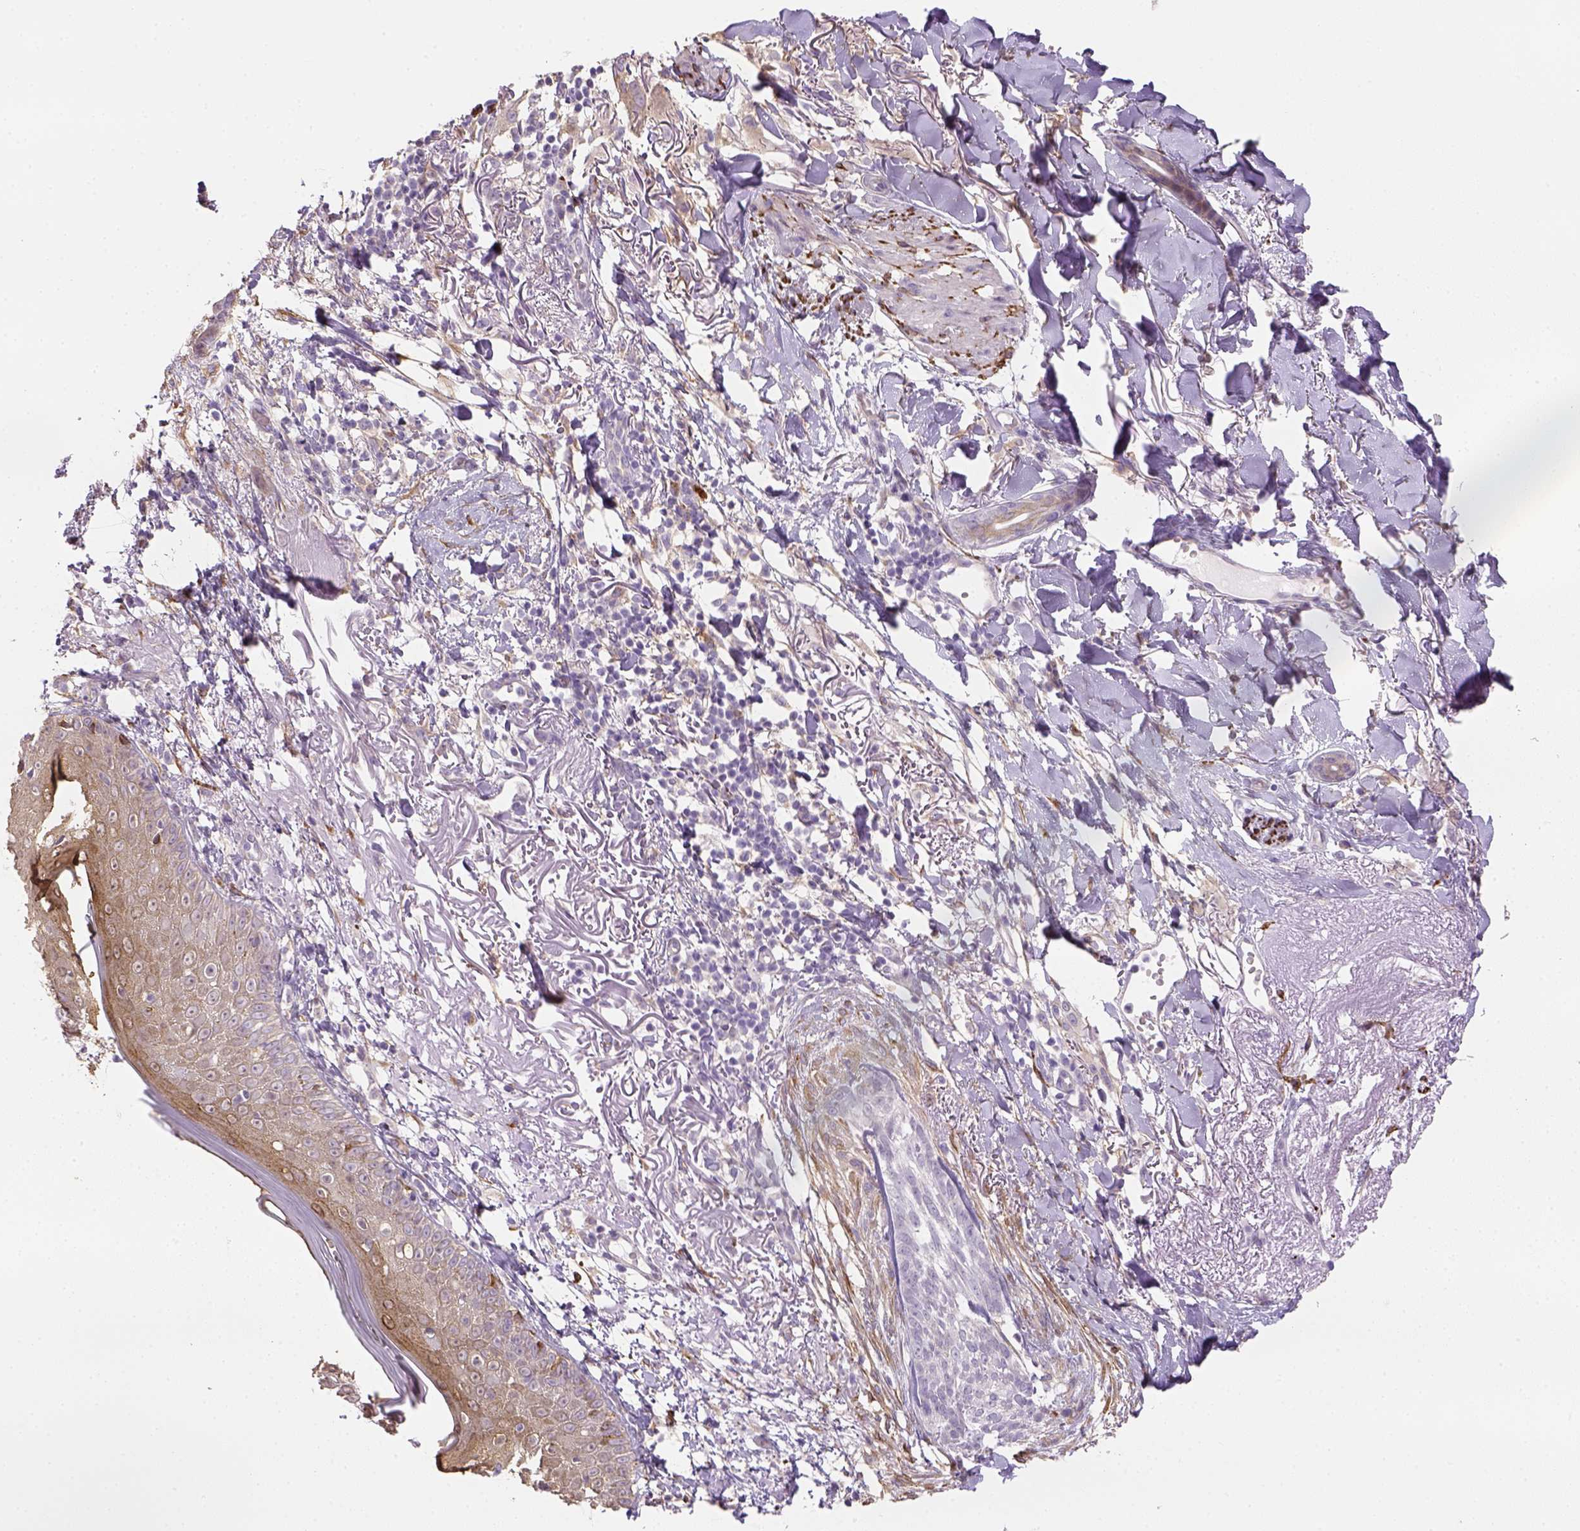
{"staining": {"intensity": "negative", "quantity": "none", "location": "none"}, "tissue": "skin cancer", "cell_type": "Tumor cells", "image_type": "cancer", "snomed": [{"axis": "morphology", "description": "Normal tissue, NOS"}, {"axis": "morphology", "description": "Basal cell carcinoma"}, {"axis": "topography", "description": "Skin"}], "caption": "IHC histopathology image of neoplastic tissue: human basal cell carcinoma (skin) stained with DAB (3,3'-diaminobenzidine) exhibits no significant protein expression in tumor cells.", "gene": "CACNB1", "patient": {"sex": "male", "age": 84}}